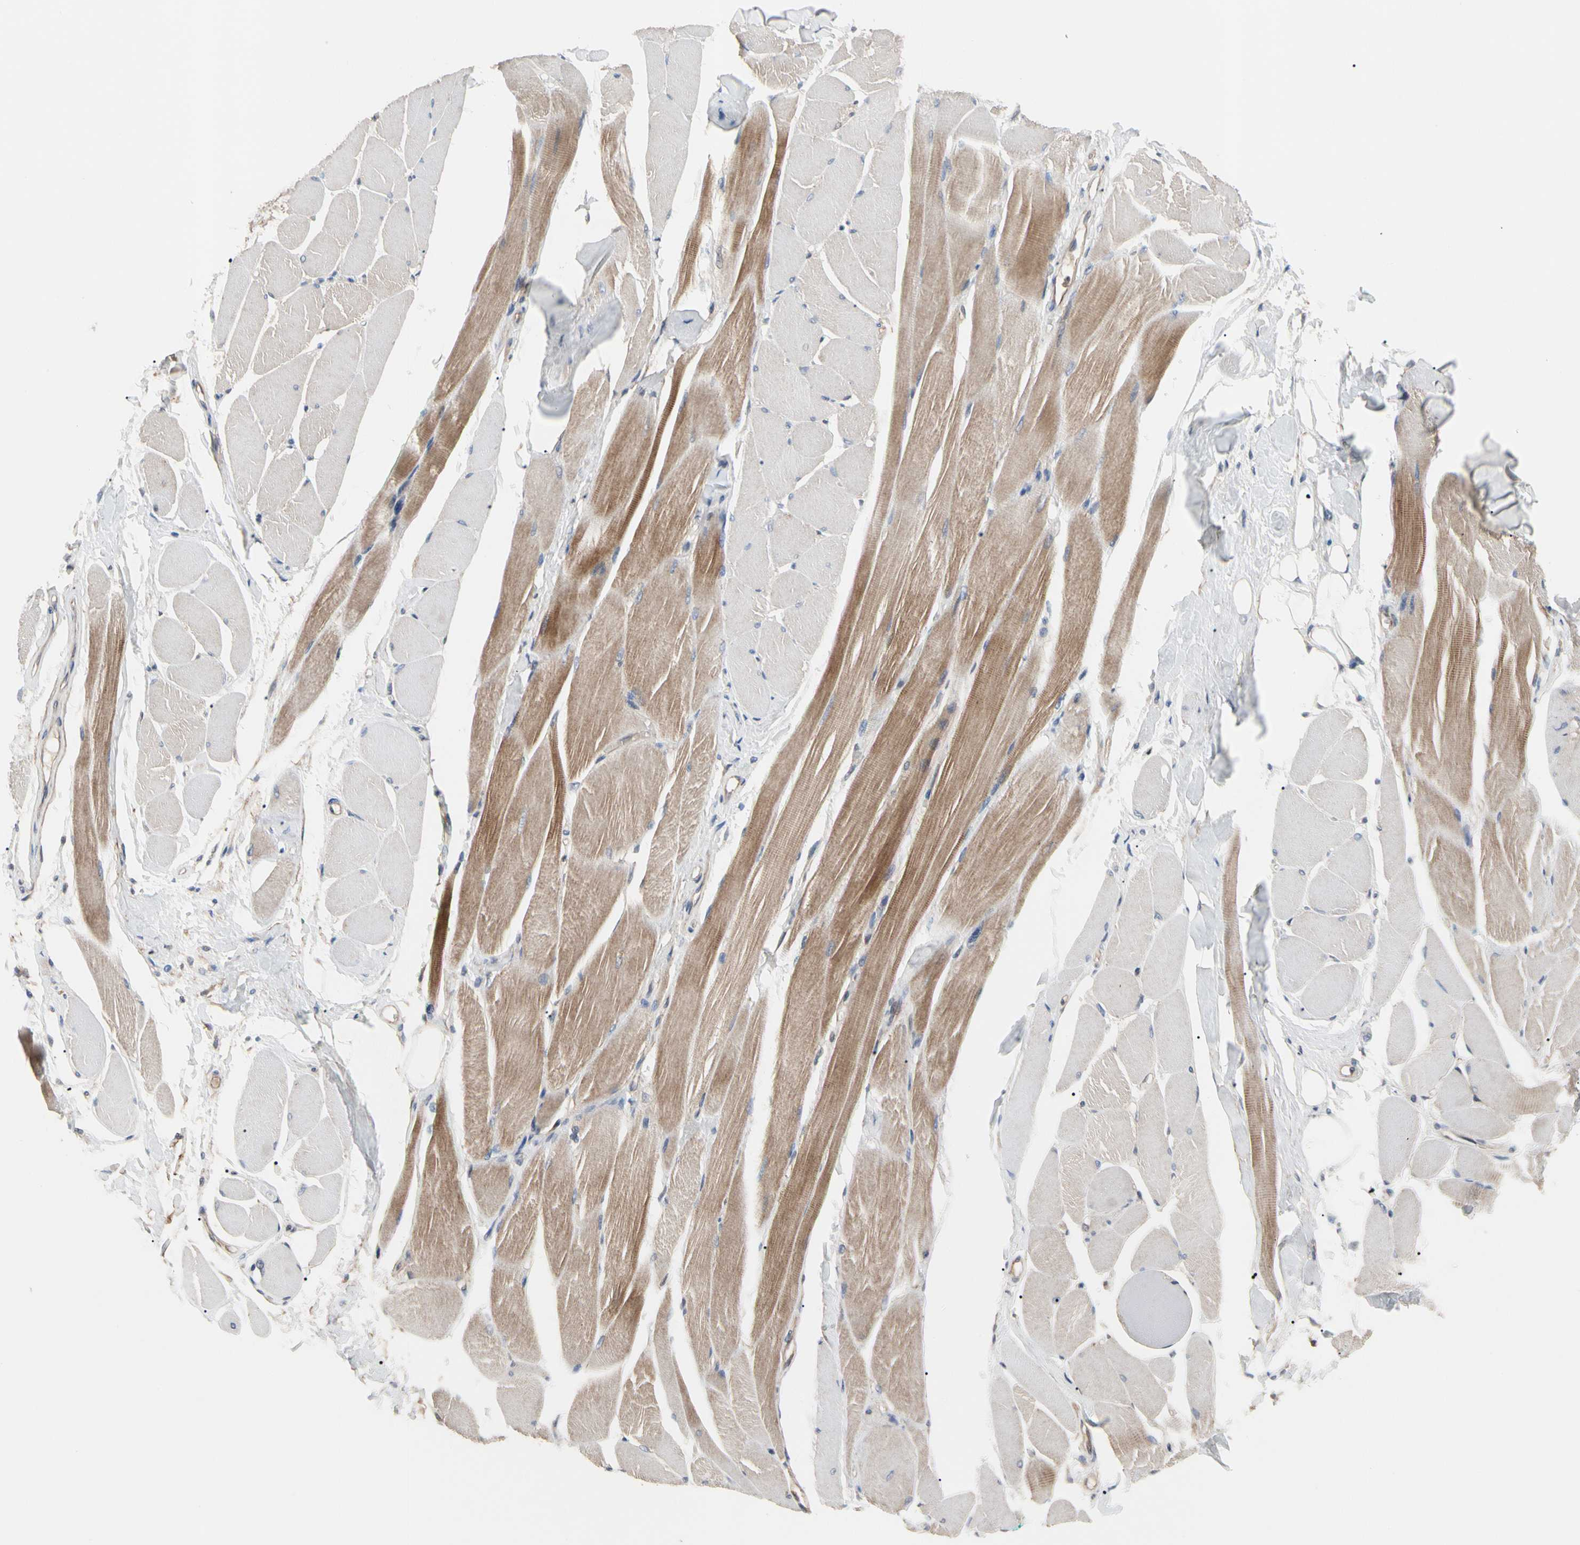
{"staining": {"intensity": "moderate", "quantity": "25%-75%", "location": "cytoplasmic/membranous"}, "tissue": "skeletal muscle", "cell_type": "Myocytes", "image_type": "normal", "snomed": [{"axis": "morphology", "description": "Normal tissue, NOS"}, {"axis": "topography", "description": "Skeletal muscle"}, {"axis": "topography", "description": "Peripheral nerve tissue"}], "caption": "Immunohistochemistry (DAB) staining of unremarkable human skeletal muscle reveals moderate cytoplasmic/membranous protein staining in approximately 25%-75% of myocytes.", "gene": "DPP8", "patient": {"sex": "female", "age": 84}}